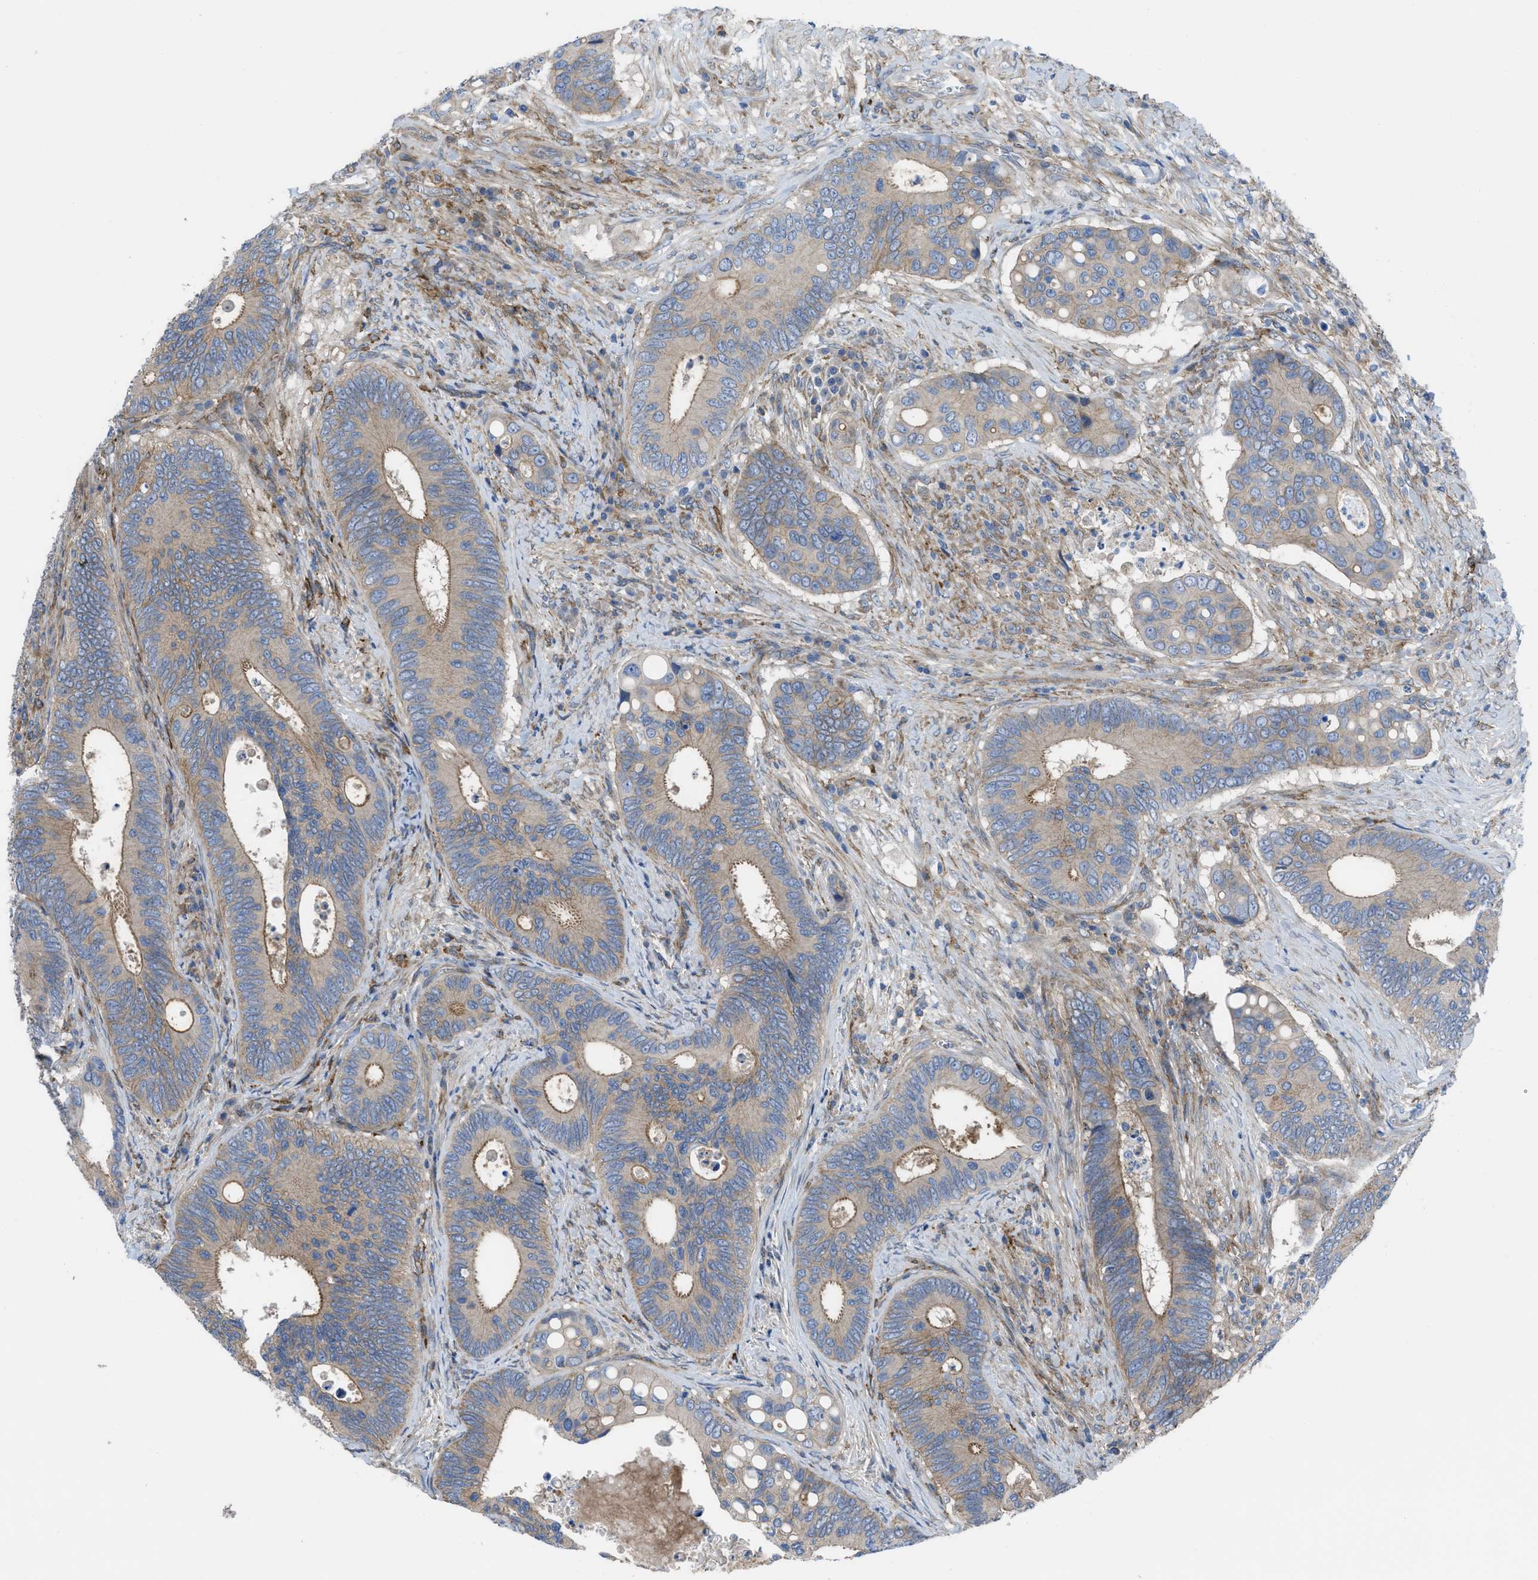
{"staining": {"intensity": "weak", "quantity": ">75%", "location": "cytoplasmic/membranous"}, "tissue": "colorectal cancer", "cell_type": "Tumor cells", "image_type": "cancer", "snomed": [{"axis": "morphology", "description": "Inflammation, NOS"}, {"axis": "morphology", "description": "Adenocarcinoma, NOS"}, {"axis": "topography", "description": "Colon"}], "caption": "This photomicrograph reveals immunohistochemistry (IHC) staining of human colorectal adenocarcinoma, with low weak cytoplasmic/membranous staining in approximately >75% of tumor cells.", "gene": "EGFR", "patient": {"sex": "male", "age": 72}}